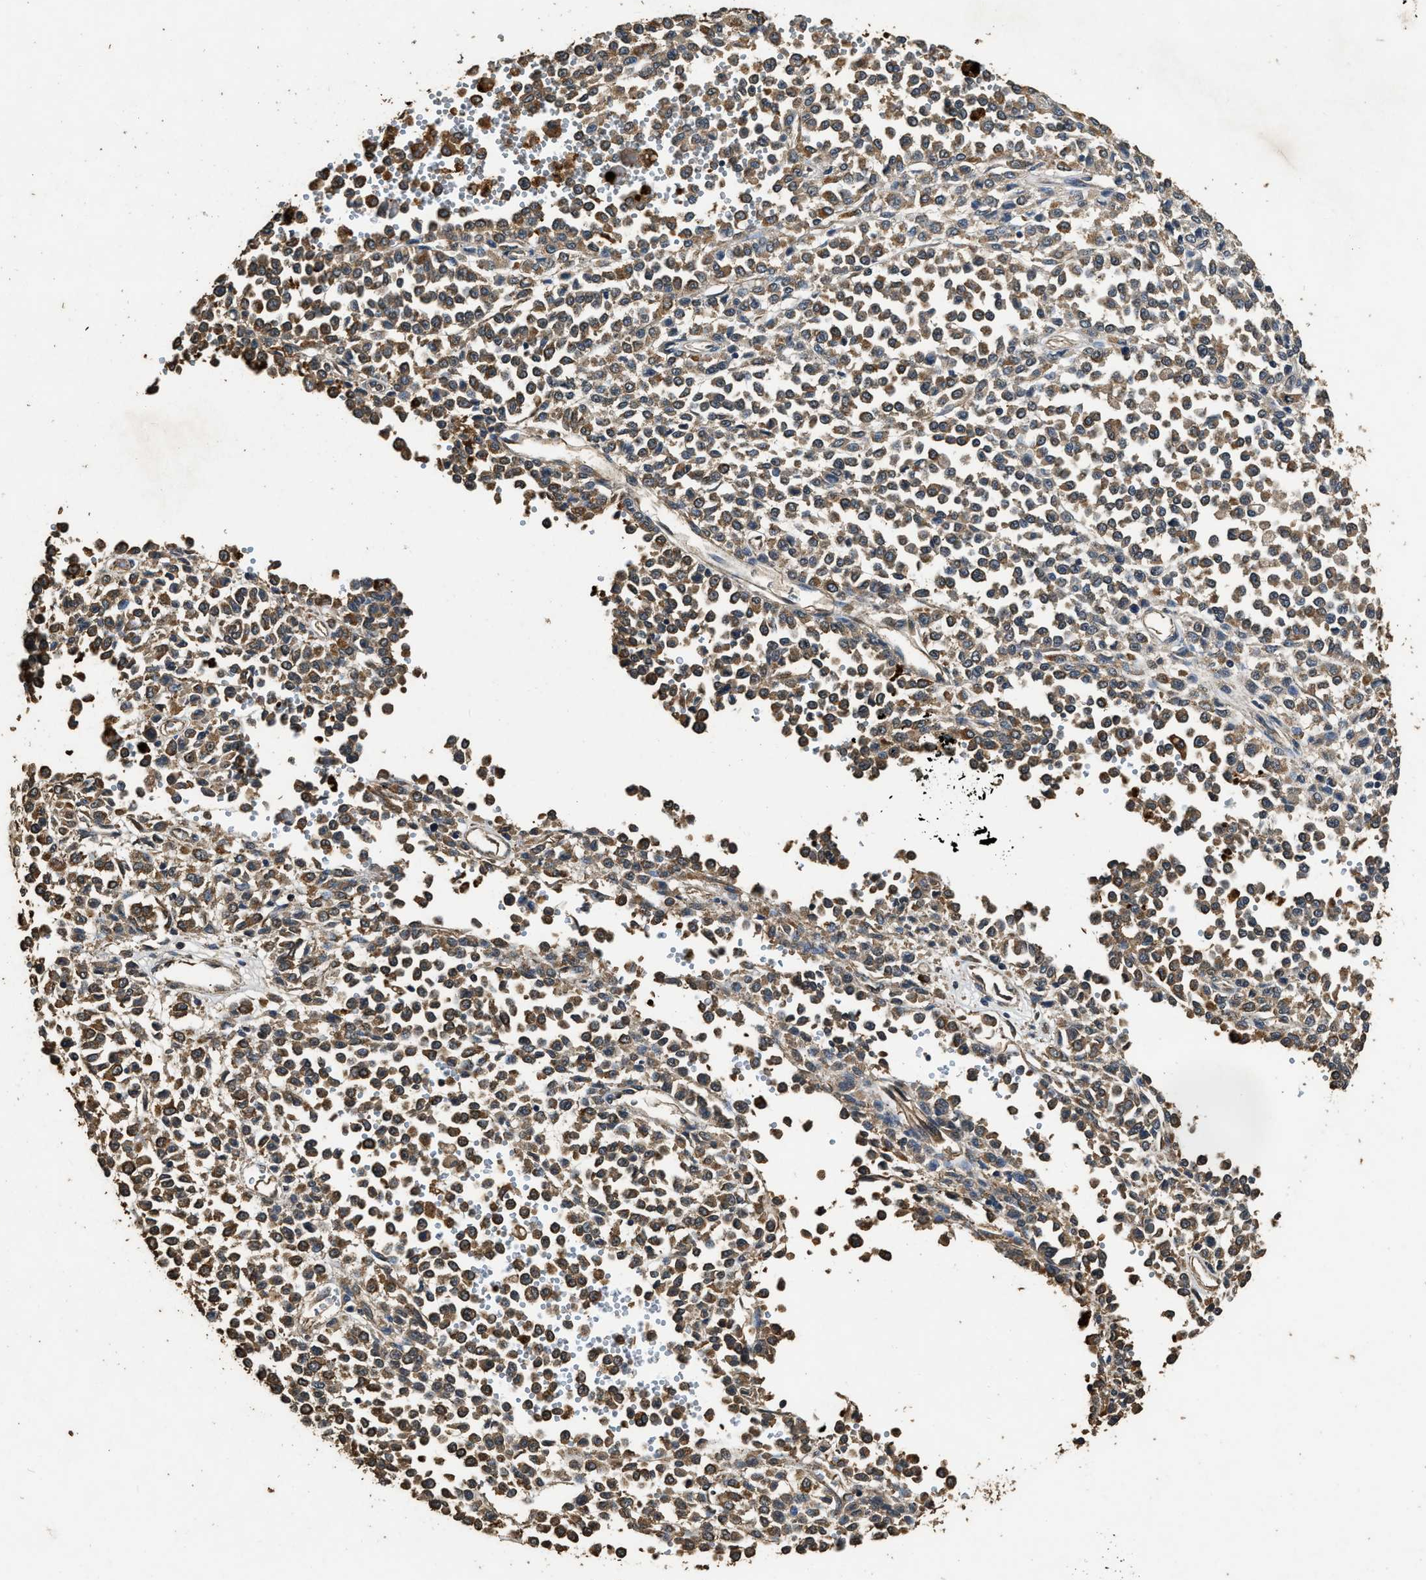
{"staining": {"intensity": "moderate", "quantity": ">75%", "location": "cytoplasmic/membranous"}, "tissue": "melanoma", "cell_type": "Tumor cells", "image_type": "cancer", "snomed": [{"axis": "morphology", "description": "Malignant melanoma, Metastatic site"}, {"axis": "topography", "description": "Pancreas"}], "caption": "About >75% of tumor cells in human melanoma show moderate cytoplasmic/membranous protein positivity as visualized by brown immunohistochemical staining.", "gene": "MIB1", "patient": {"sex": "female", "age": 30}}